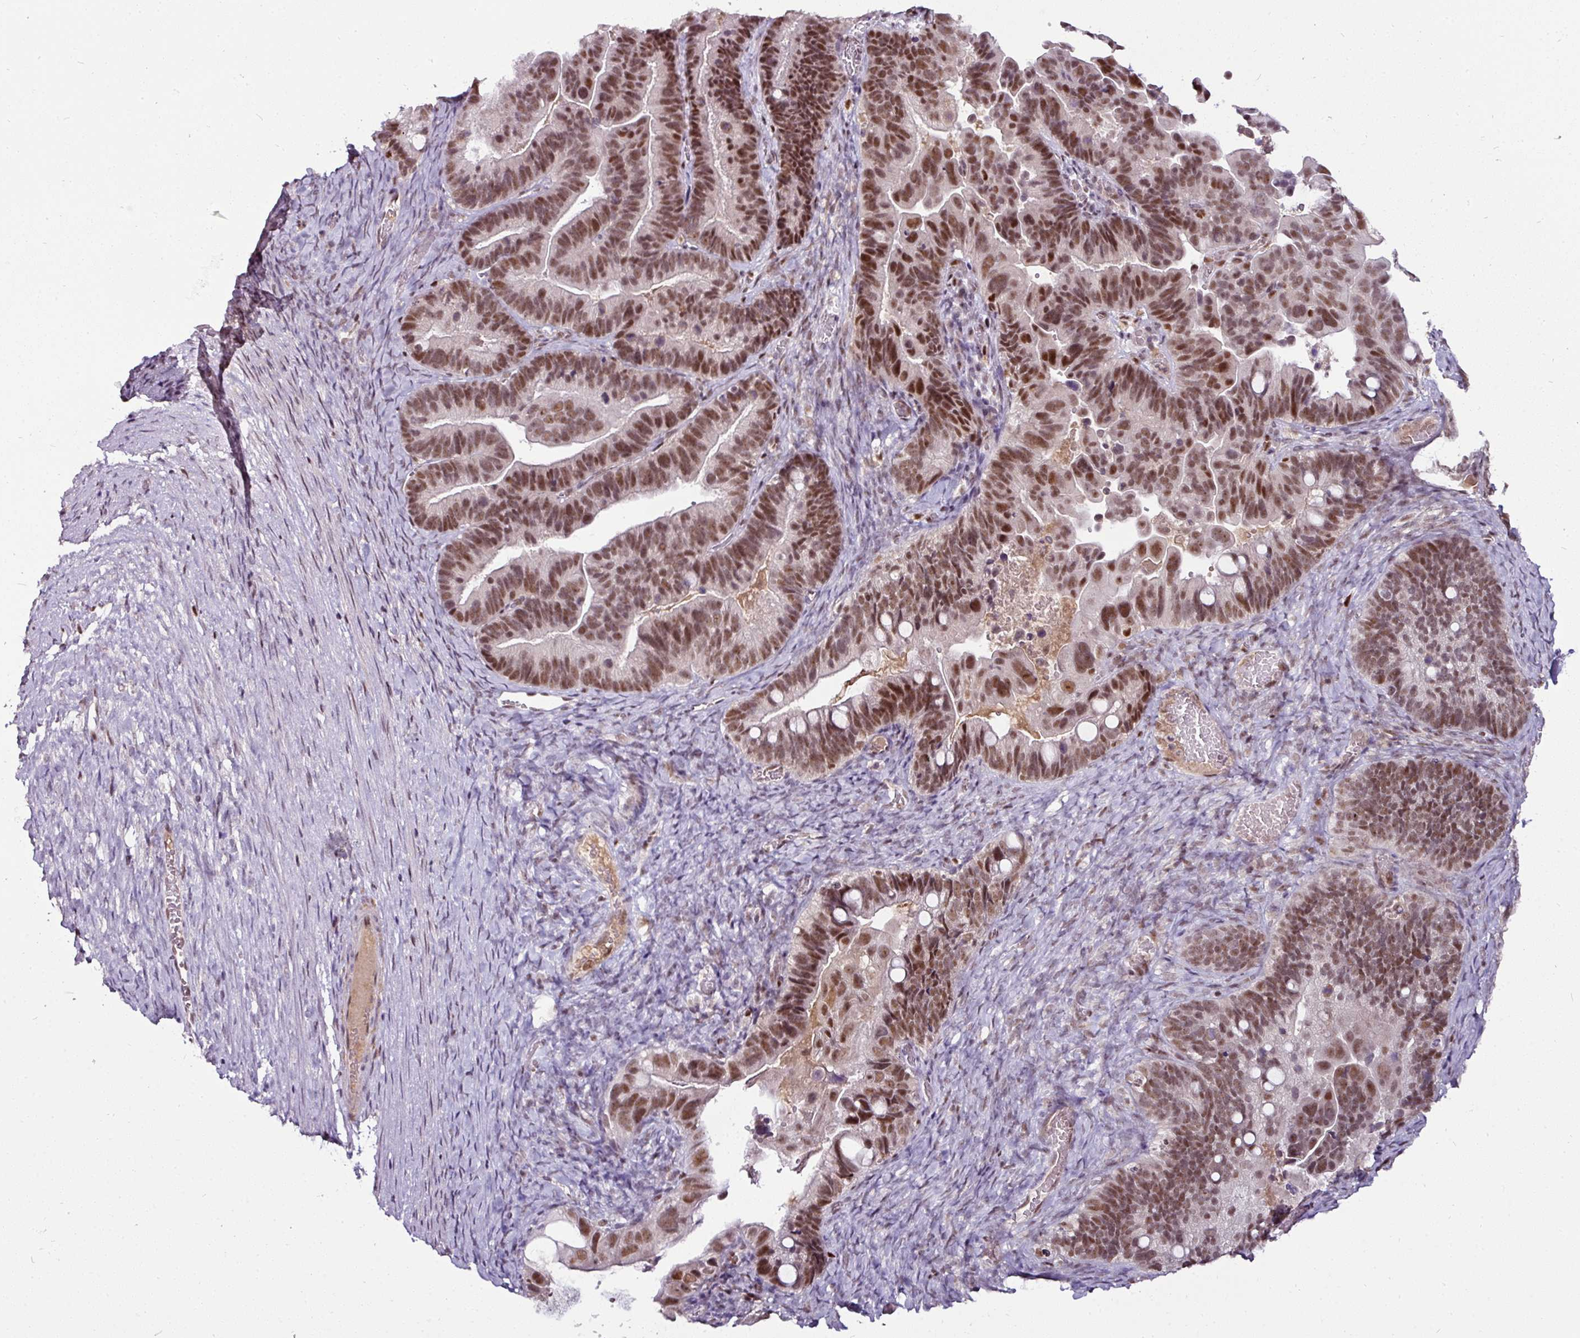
{"staining": {"intensity": "moderate", "quantity": ">75%", "location": "nuclear"}, "tissue": "ovarian cancer", "cell_type": "Tumor cells", "image_type": "cancer", "snomed": [{"axis": "morphology", "description": "Cystadenocarcinoma, serous, NOS"}, {"axis": "topography", "description": "Ovary"}], "caption": "A brown stain shows moderate nuclear staining of a protein in human serous cystadenocarcinoma (ovarian) tumor cells.", "gene": "KLF16", "patient": {"sex": "female", "age": 56}}